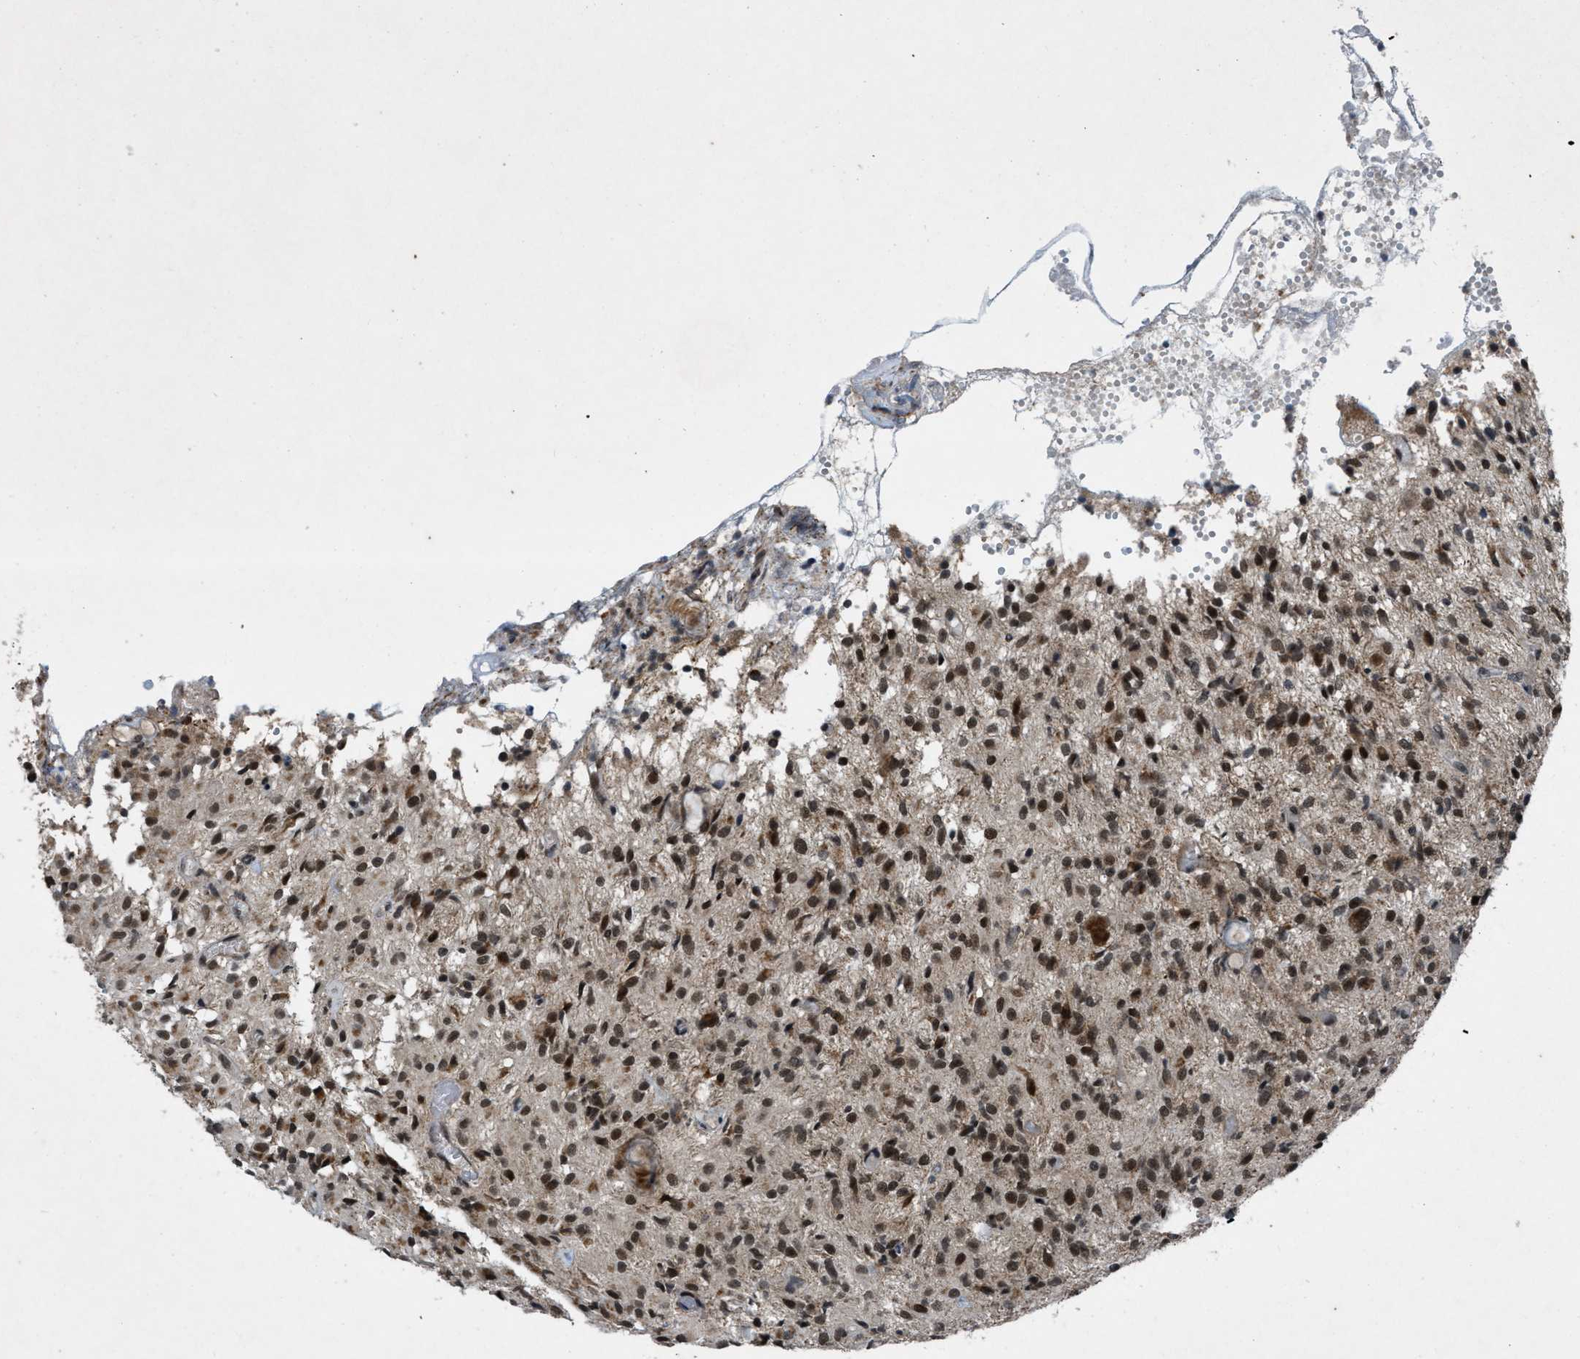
{"staining": {"intensity": "moderate", "quantity": ">75%", "location": "nuclear"}, "tissue": "glioma", "cell_type": "Tumor cells", "image_type": "cancer", "snomed": [{"axis": "morphology", "description": "Glioma, malignant, High grade"}, {"axis": "topography", "description": "Brain"}], "caption": "IHC of human high-grade glioma (malignant) shows medium levels of moderate nuclear positivity in about >75% of tumor cells.", "gene": "ZNHIT1", "patient": {"sex": "female", "age": 59}}